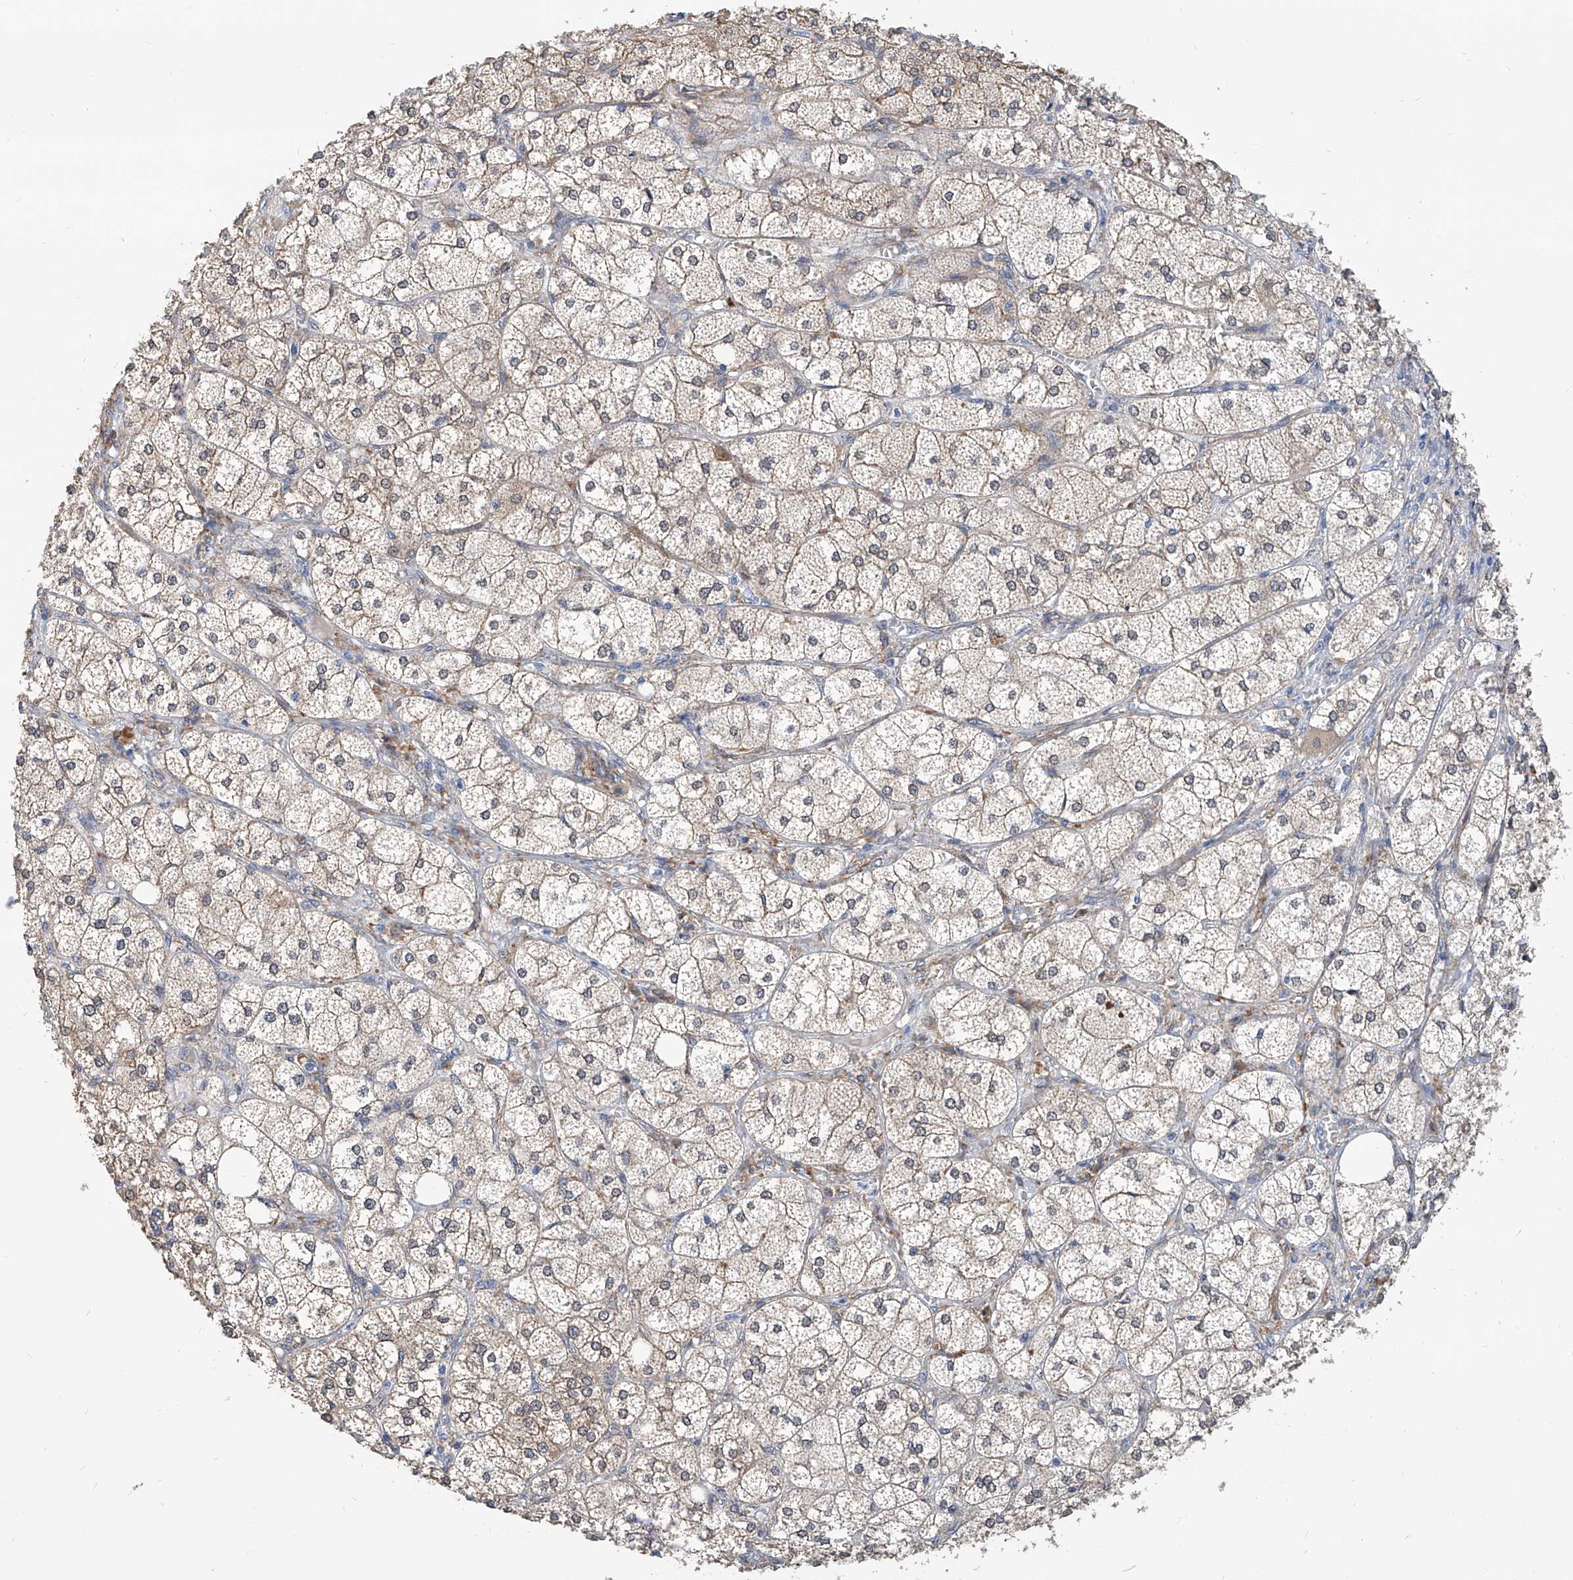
{"staining": {"intensity": "moderate", "quantity": "25%-75%", "location": "cytoplasmic/membranous"}, "tissue": "adrenal gland", "cell_type": "Glandular cells", "image_type": "normal", "snomed": [{"axis": "morphology", "description": "Normal tissue, NOS"}, {"axis": "topography", "description": "Adrenal gland"}], "caption": "Protein staining reveals moderate cytoplasmic/membranous expression in approximately 25%-75% of glandular cells in benign adrenal gland. The protein of interest is stained brown, and the nuclei are stained in blue (DAB IHC with brightfield microscopy, high magnification).", "gene": "MAGEE2", "patient": {"sex": "female", "age": 61}}